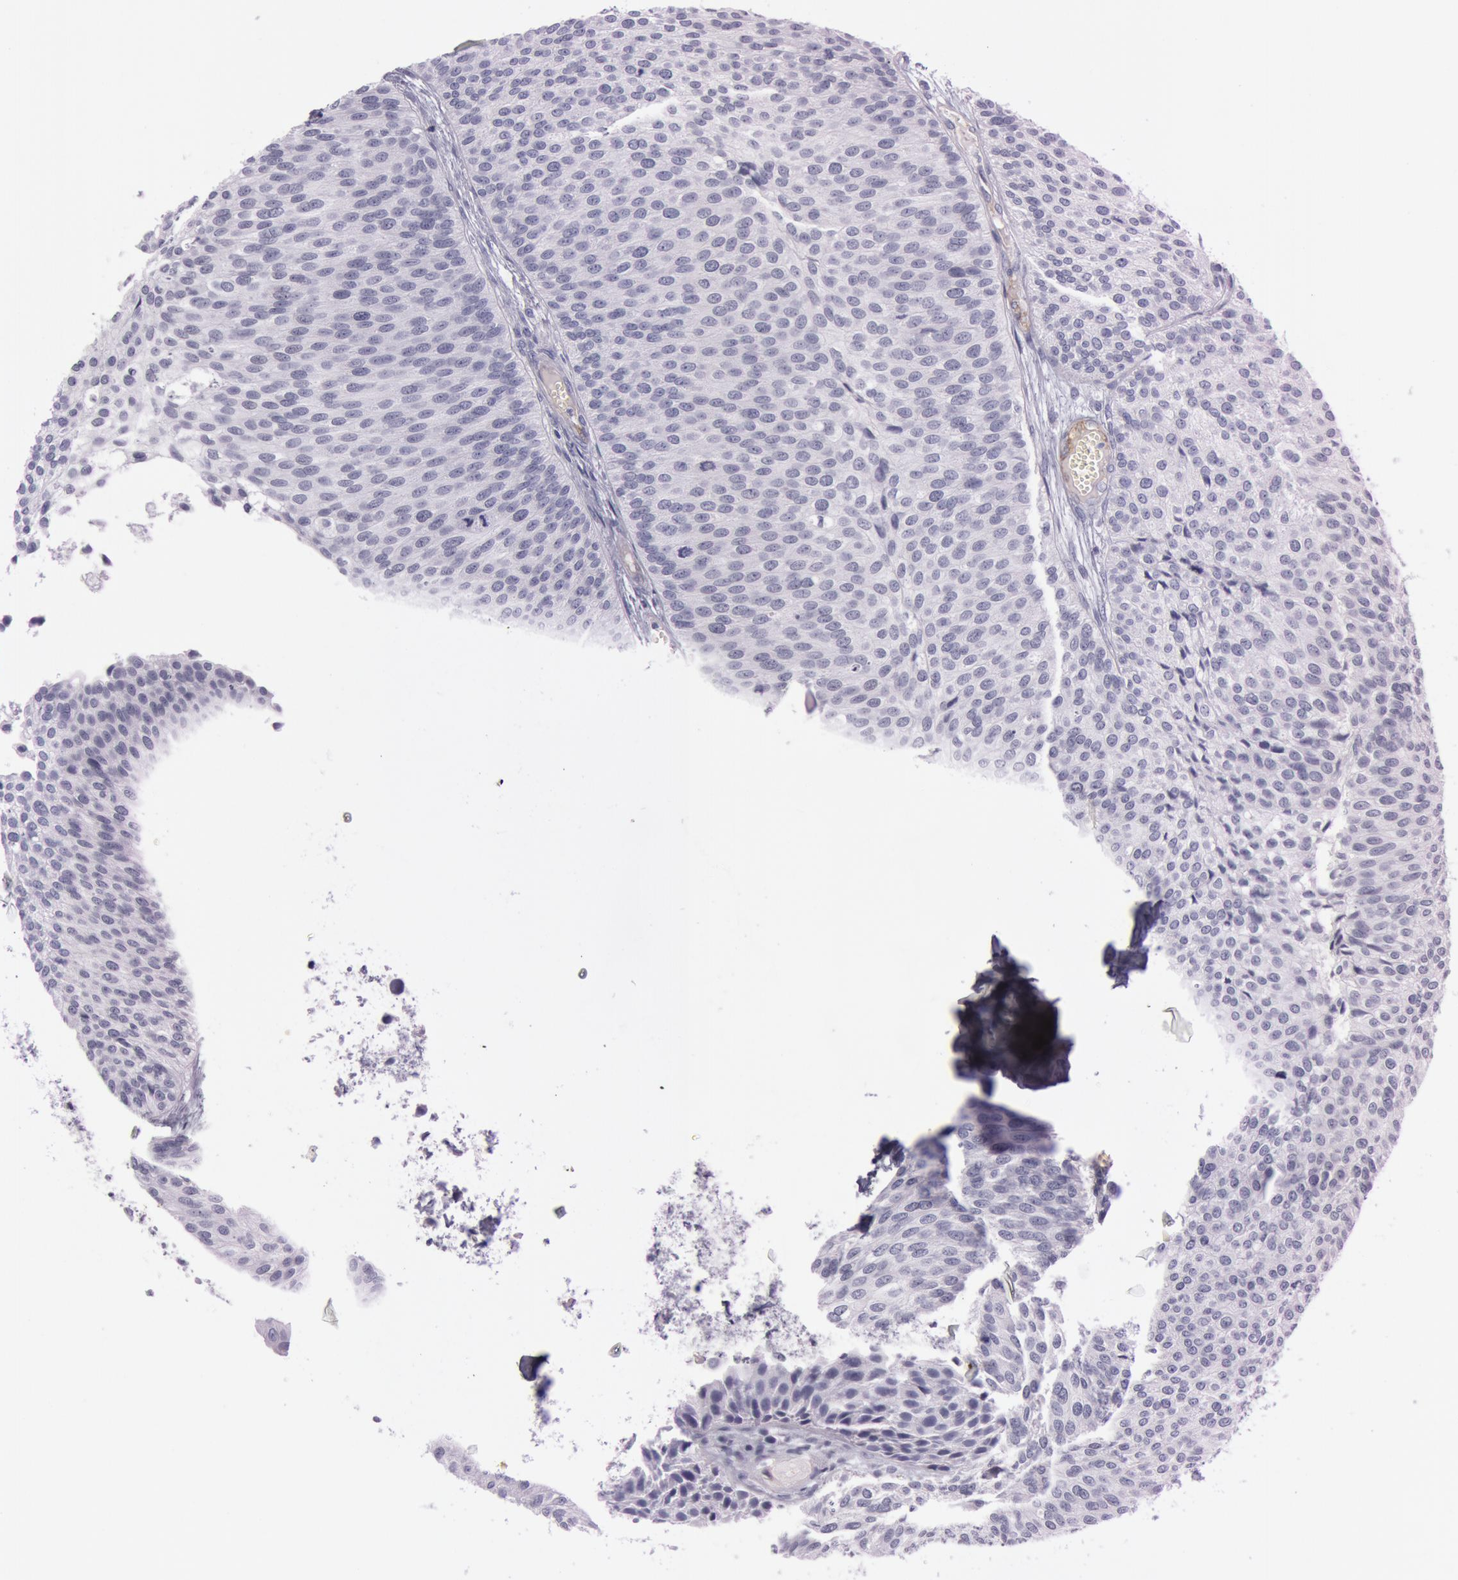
{"staining": {"intensity": "negative", "quantity": "none", "location": "none"}, "tissue": "urothelial cancer", "cell_type": "Tumor cells", "image_type": "cancer", "snomed": [{"axis": "morphology", "description": "Urothelial carcinoma, Low grade"}, {"axis": "topography", "description": "Urinary bladder"}], "caption": "High power microscopy photomicrograph of an immunohistochemistry histopathology image of urothelial cancer, revealing no significant staining in tumor cells.", "gene": "FOLH1", "patient": {"sex": "male", "age": 84}}